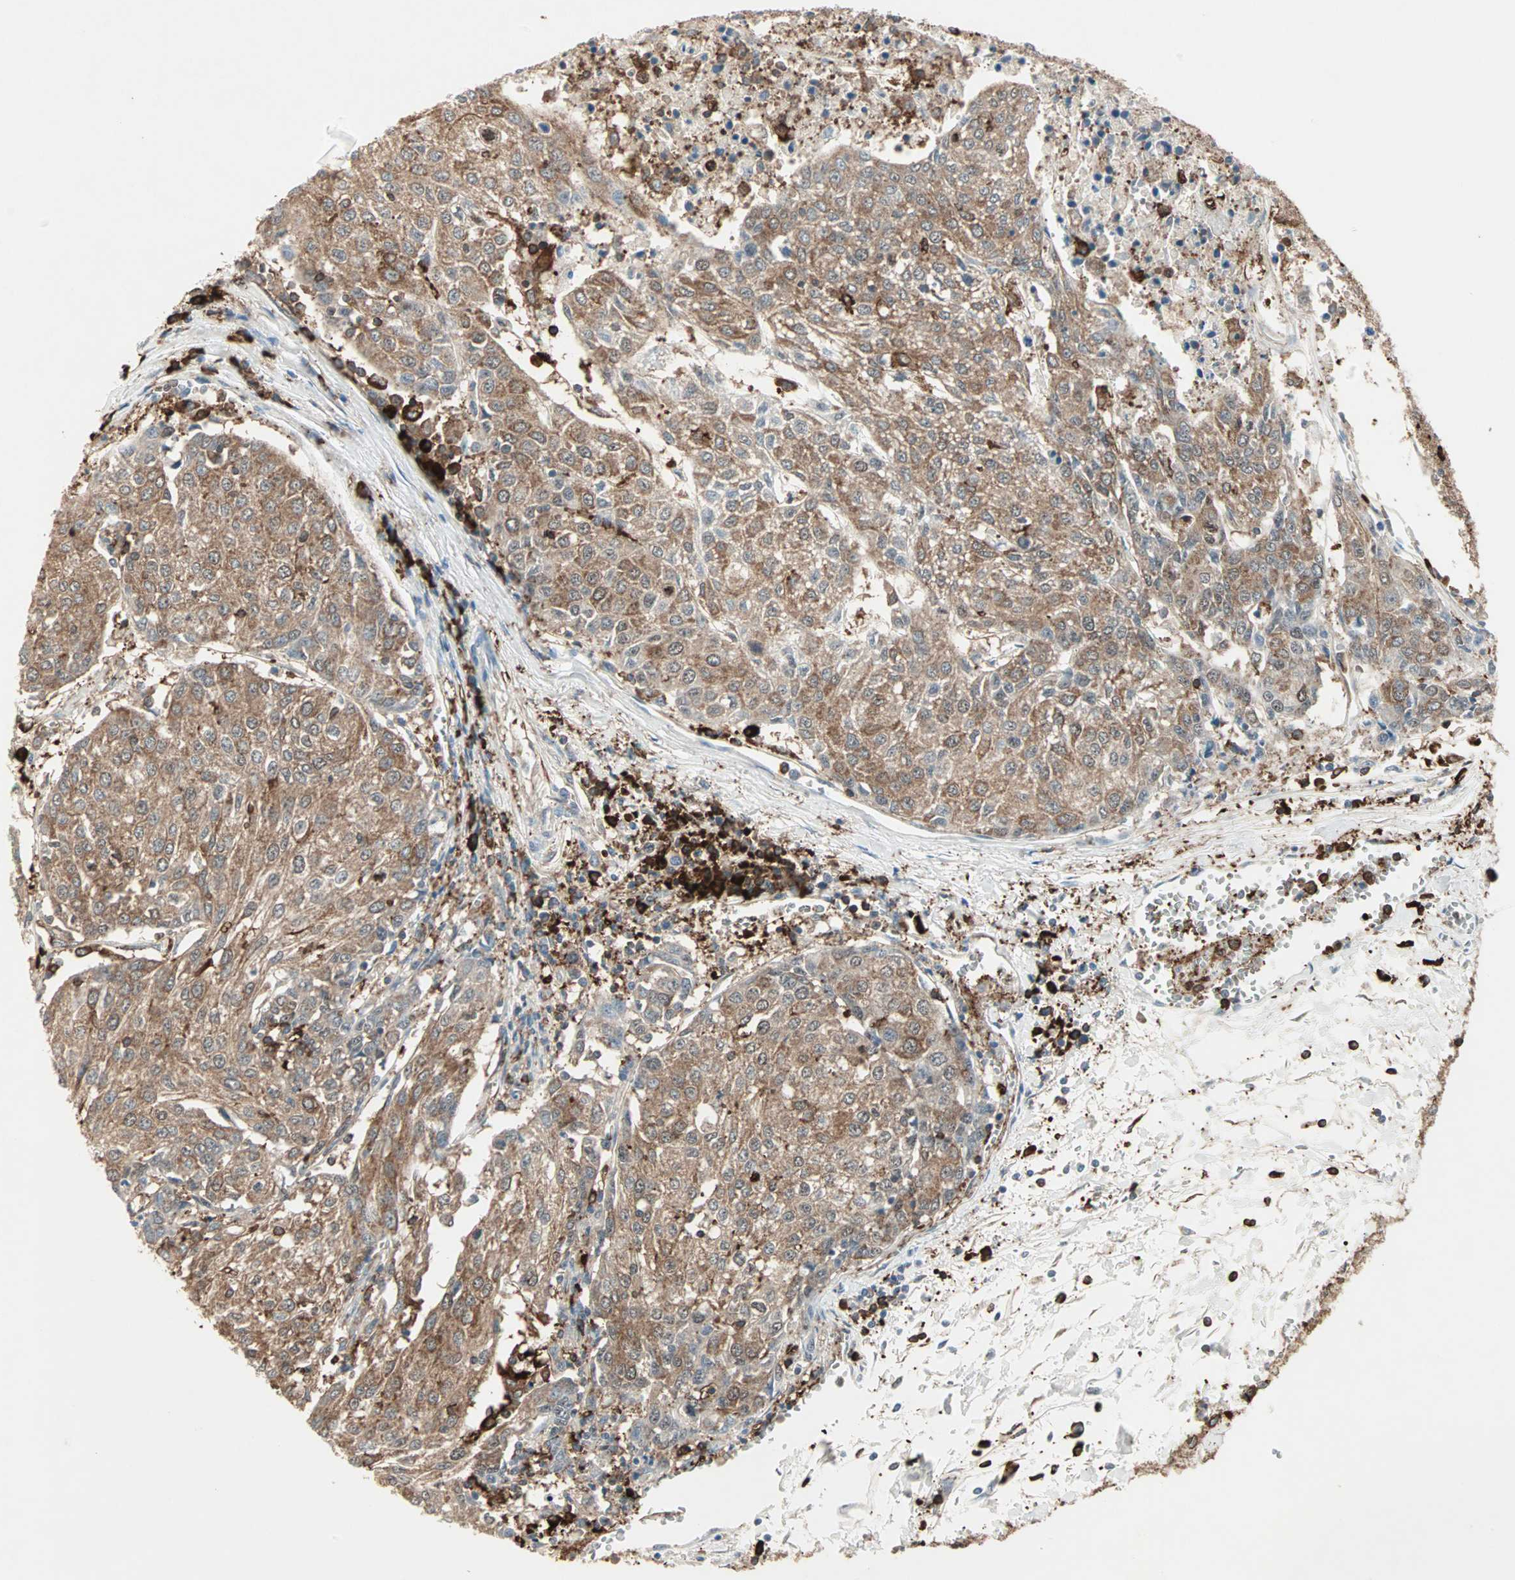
{"staining": {"intensity": "moderate", "quantity": ">75%", "location": "cytoplasmic/membranous"}, "tissue": "urothelial cancer", "cell_type": "Tumor cells", "image_type": "cancer", "snomed": [{"axis": "morphology", "description": "Urothelial carcinoma, High grade"}, {"axis": "topography", "description": "Urinary bladder"}], "caption": "Immunohistochemical staining of urothelial cancer reveals medium levels of moderate cytoplasmic/membranous positivity in about >75% of tumor cells.", "gene": "MMP3", "patient": {"sex": "female", "age": 85}}